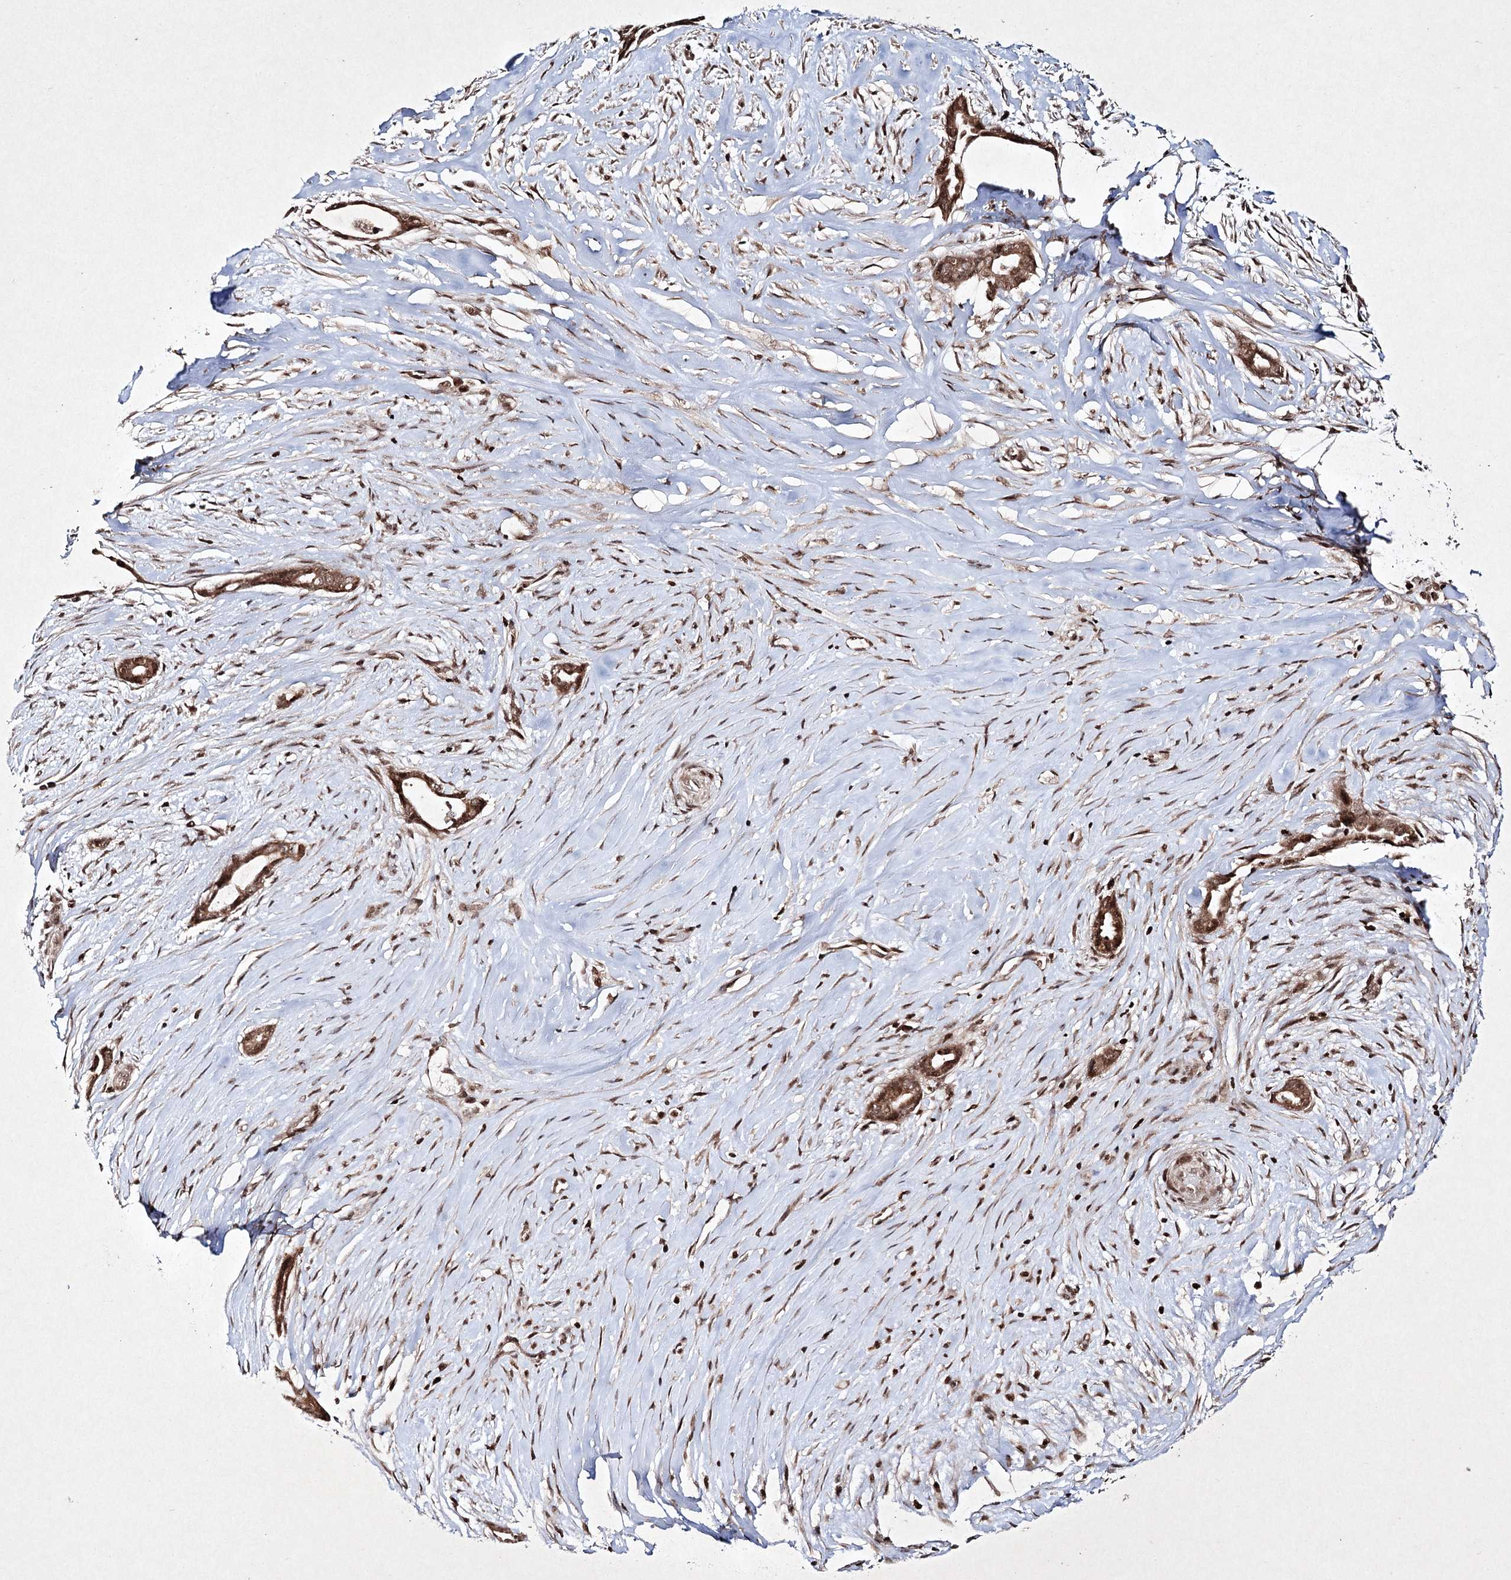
{"staining": {"intensity": "strong", "quantity": ">75%", "location": "cytoplasmic/membranous,nuclear"}, "tissue": "liver cancer", "cell_type": "Tumor cells", "image_type": "cancer", "snomed": [{"axis": "morphology", "description": "Cholangiocarcinoma"}, {"axis": "topography", "description": "Liver"}], "caption": "Tumor cells display high levels of strong cytoplasmic/membranous and nuclear positivity in approximately >75% of cells in human liver cancer.", "gene": "CARM1", "patient": {"sex": "female", "age": 55}}